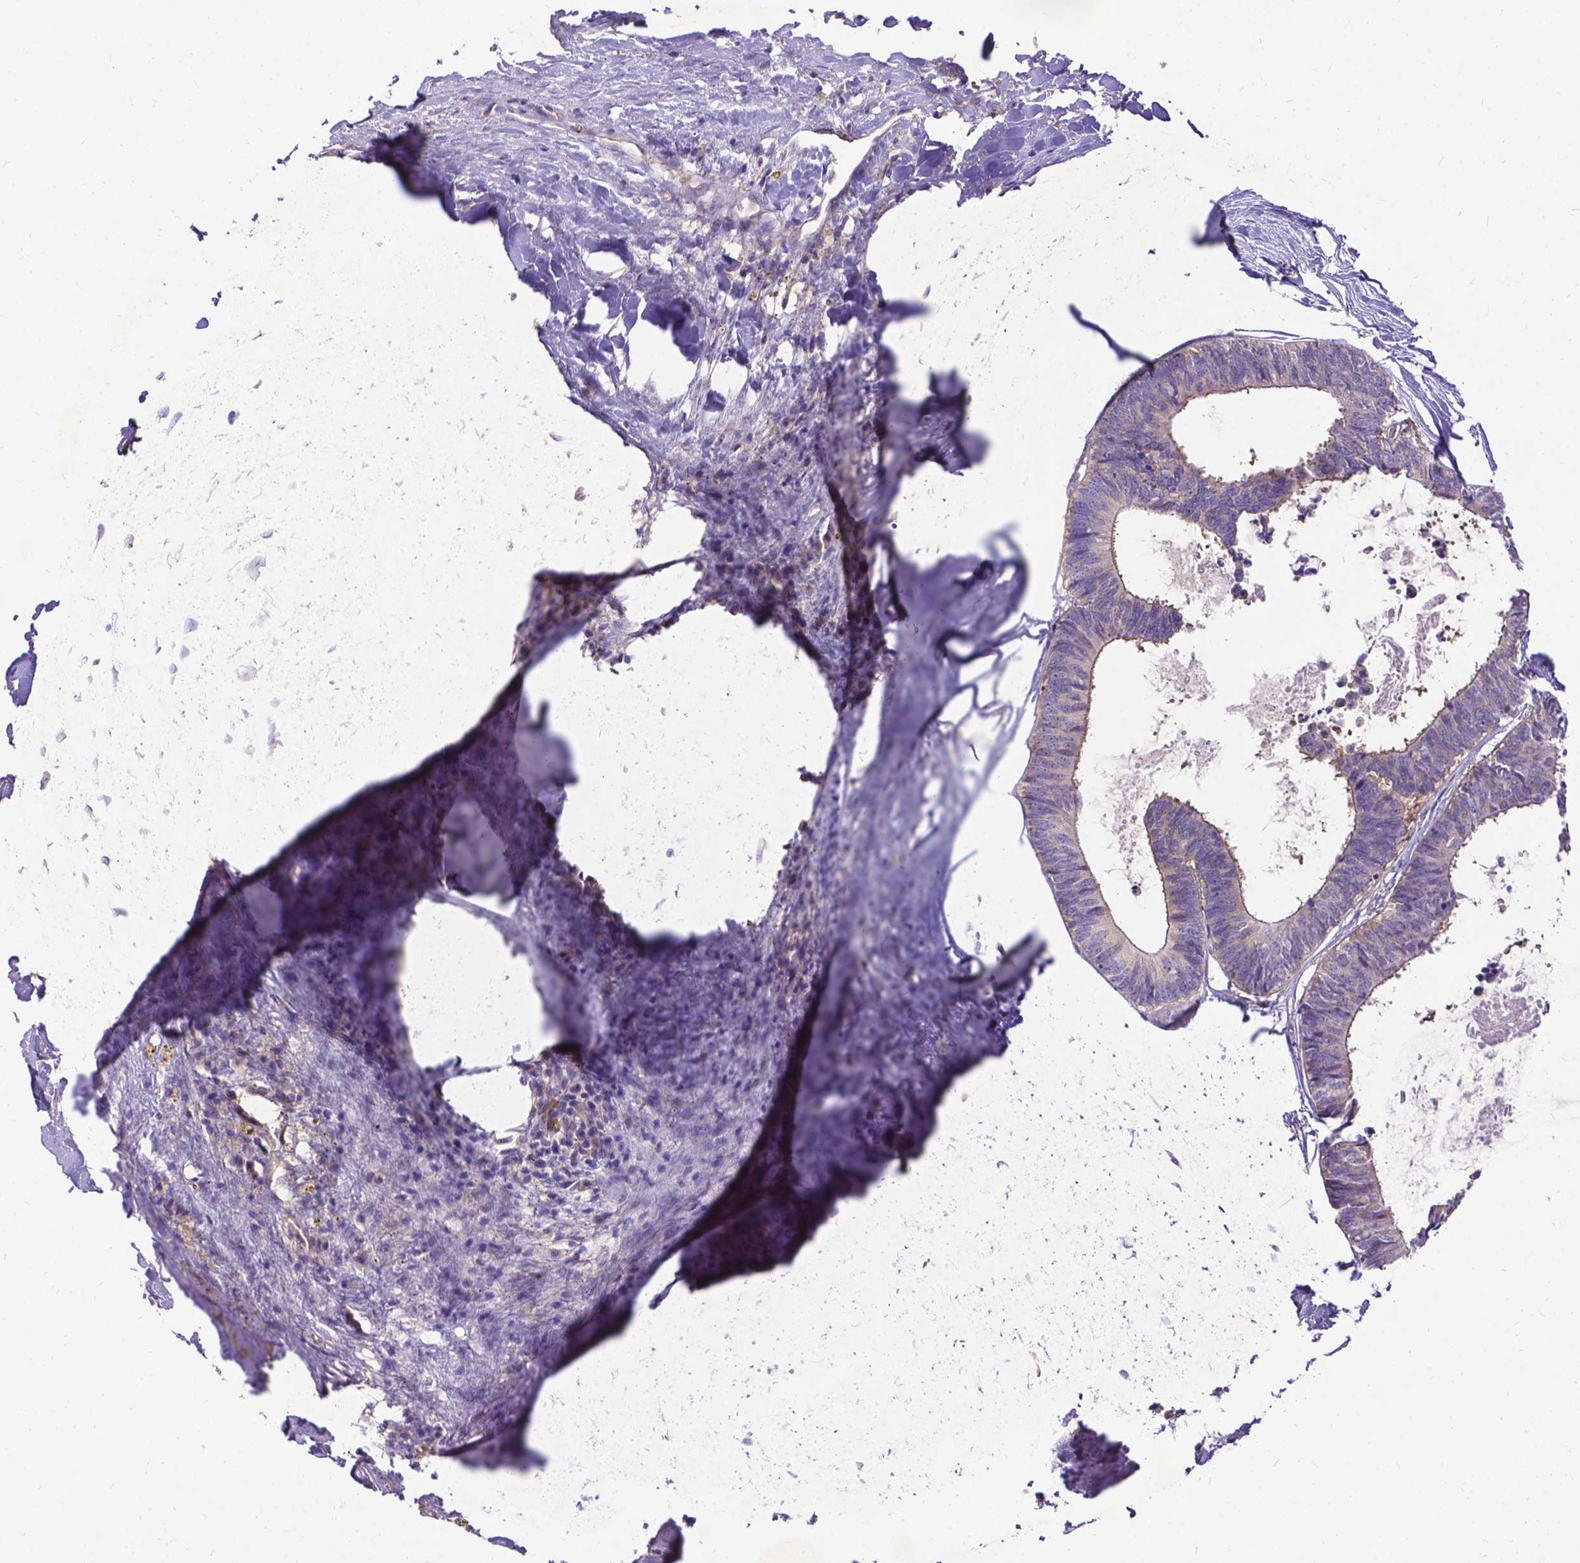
{"staining": {"intensity": "negative", "quantity": "none", "location": "none"}, "tissue": "colorectal cancer", "cell_type": "Tumor cells", "image_type": "cancer", "snomed": [{"axis": "morphology", "description": "Adenocarcinoma, NOS"}, {"axis": "topography", "description": "Colon"}, {"axis": "topography", "description": "Rectum"}], "caption": "There is no significant staining in tumor cells of colorectal adenocarcinoma. (DAB IHC with hematoxylin counter stain).", "gene": "DENND6A", "patient": {"sex": "male", "age": 57}}